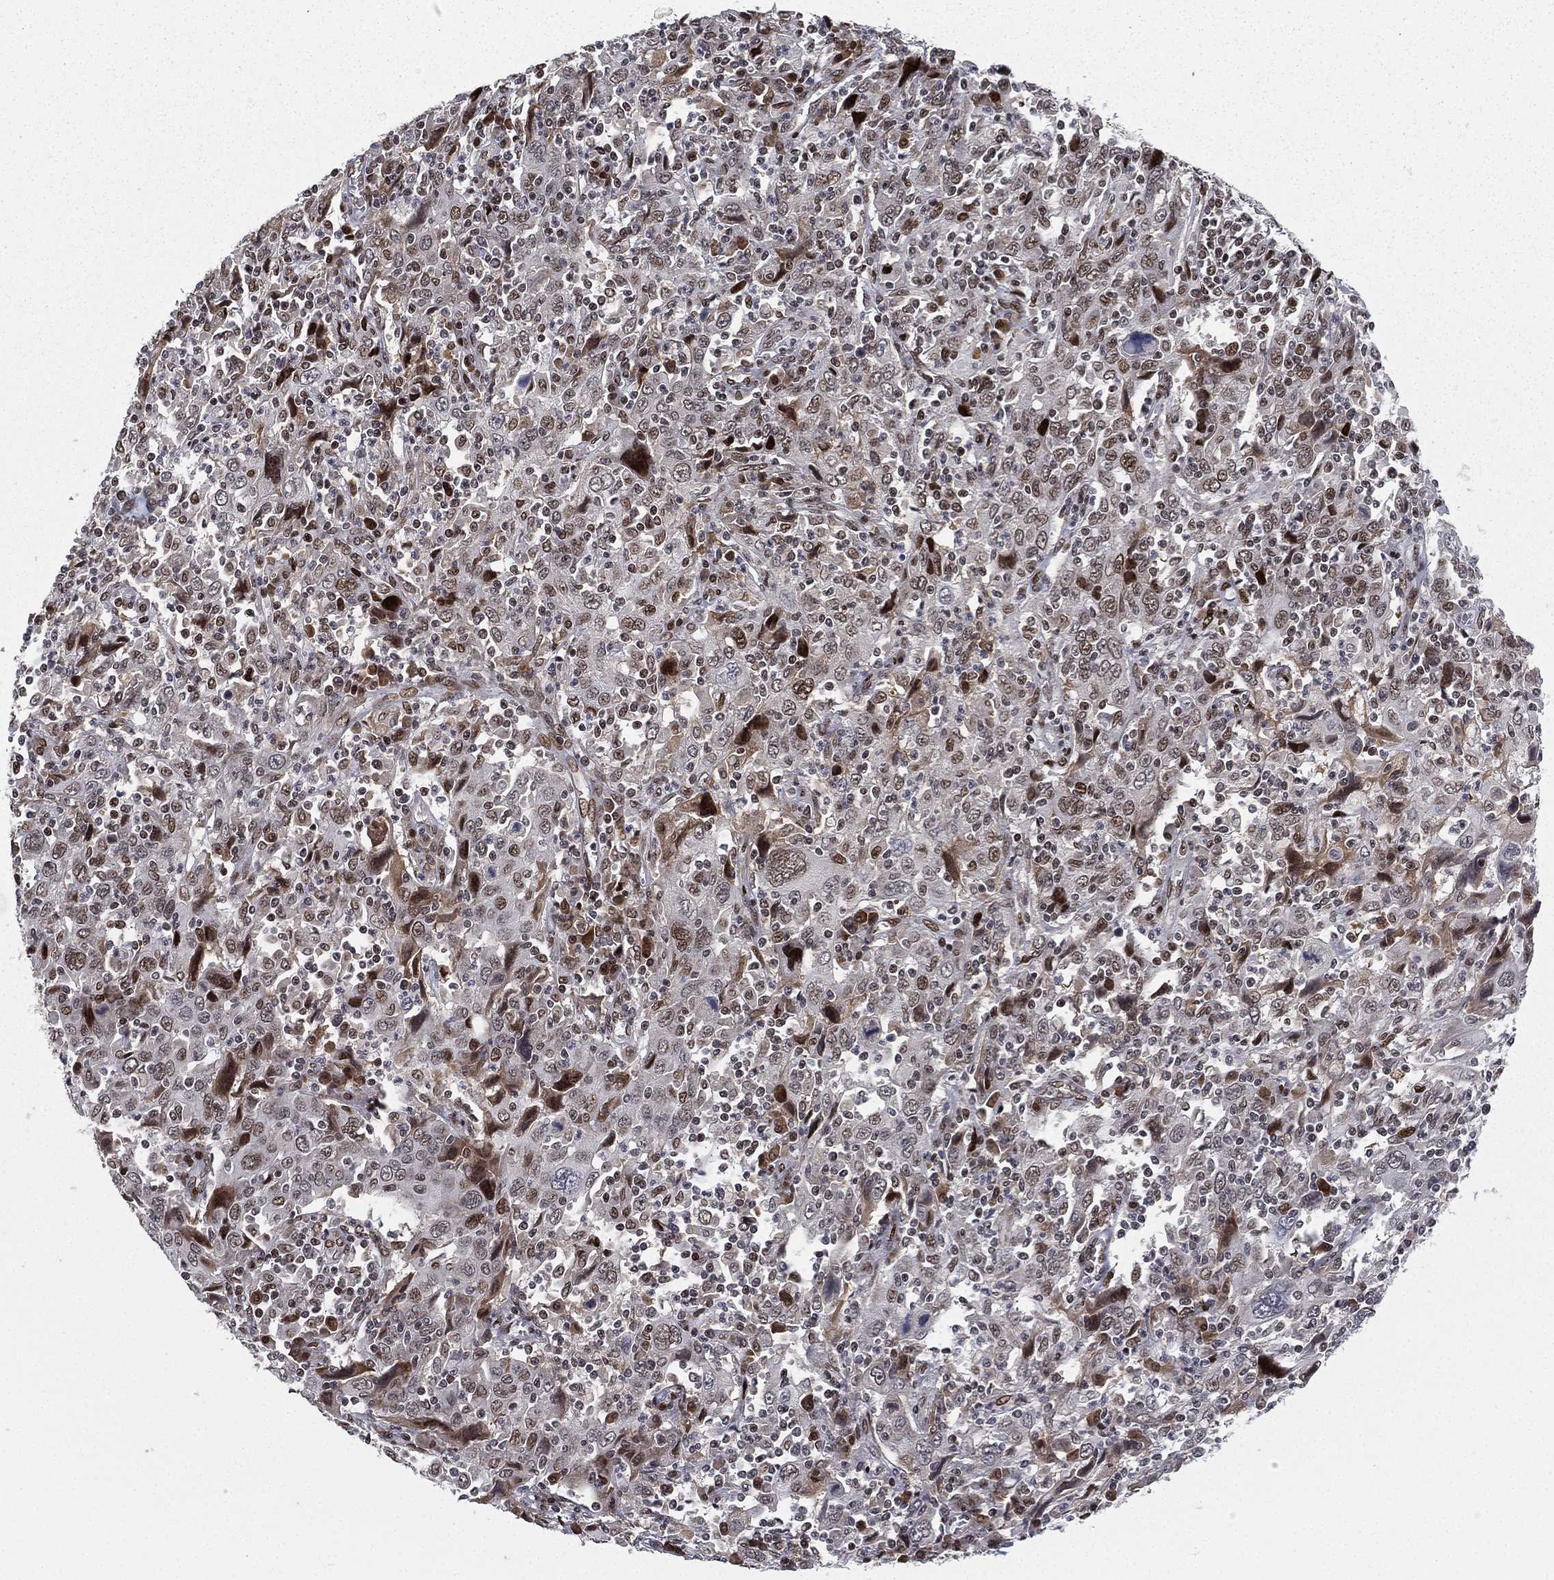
{"staining": {"intensity": "strong", "quantity": "<25%", "location": "nuclear"}, "tissue": "cervical cancer", "cell_type": "Tumor cells", "image_type": "cancer", "snomed": [{"axis": "morphology", "description": "Squamous cell carcinoma, NOS"}, {"axis": "topography", "description": "Cervix"}], "caption": "Tumor cells demonstrate medium levels of strong nuclear positivity in approximately <25% of cells in squamous cell carcinoma (cervical). The protein is shown in brown color, while the nuclei are stained blue.", "gene": "RTF1", "patient": {"sex": "female", "age": 46}}